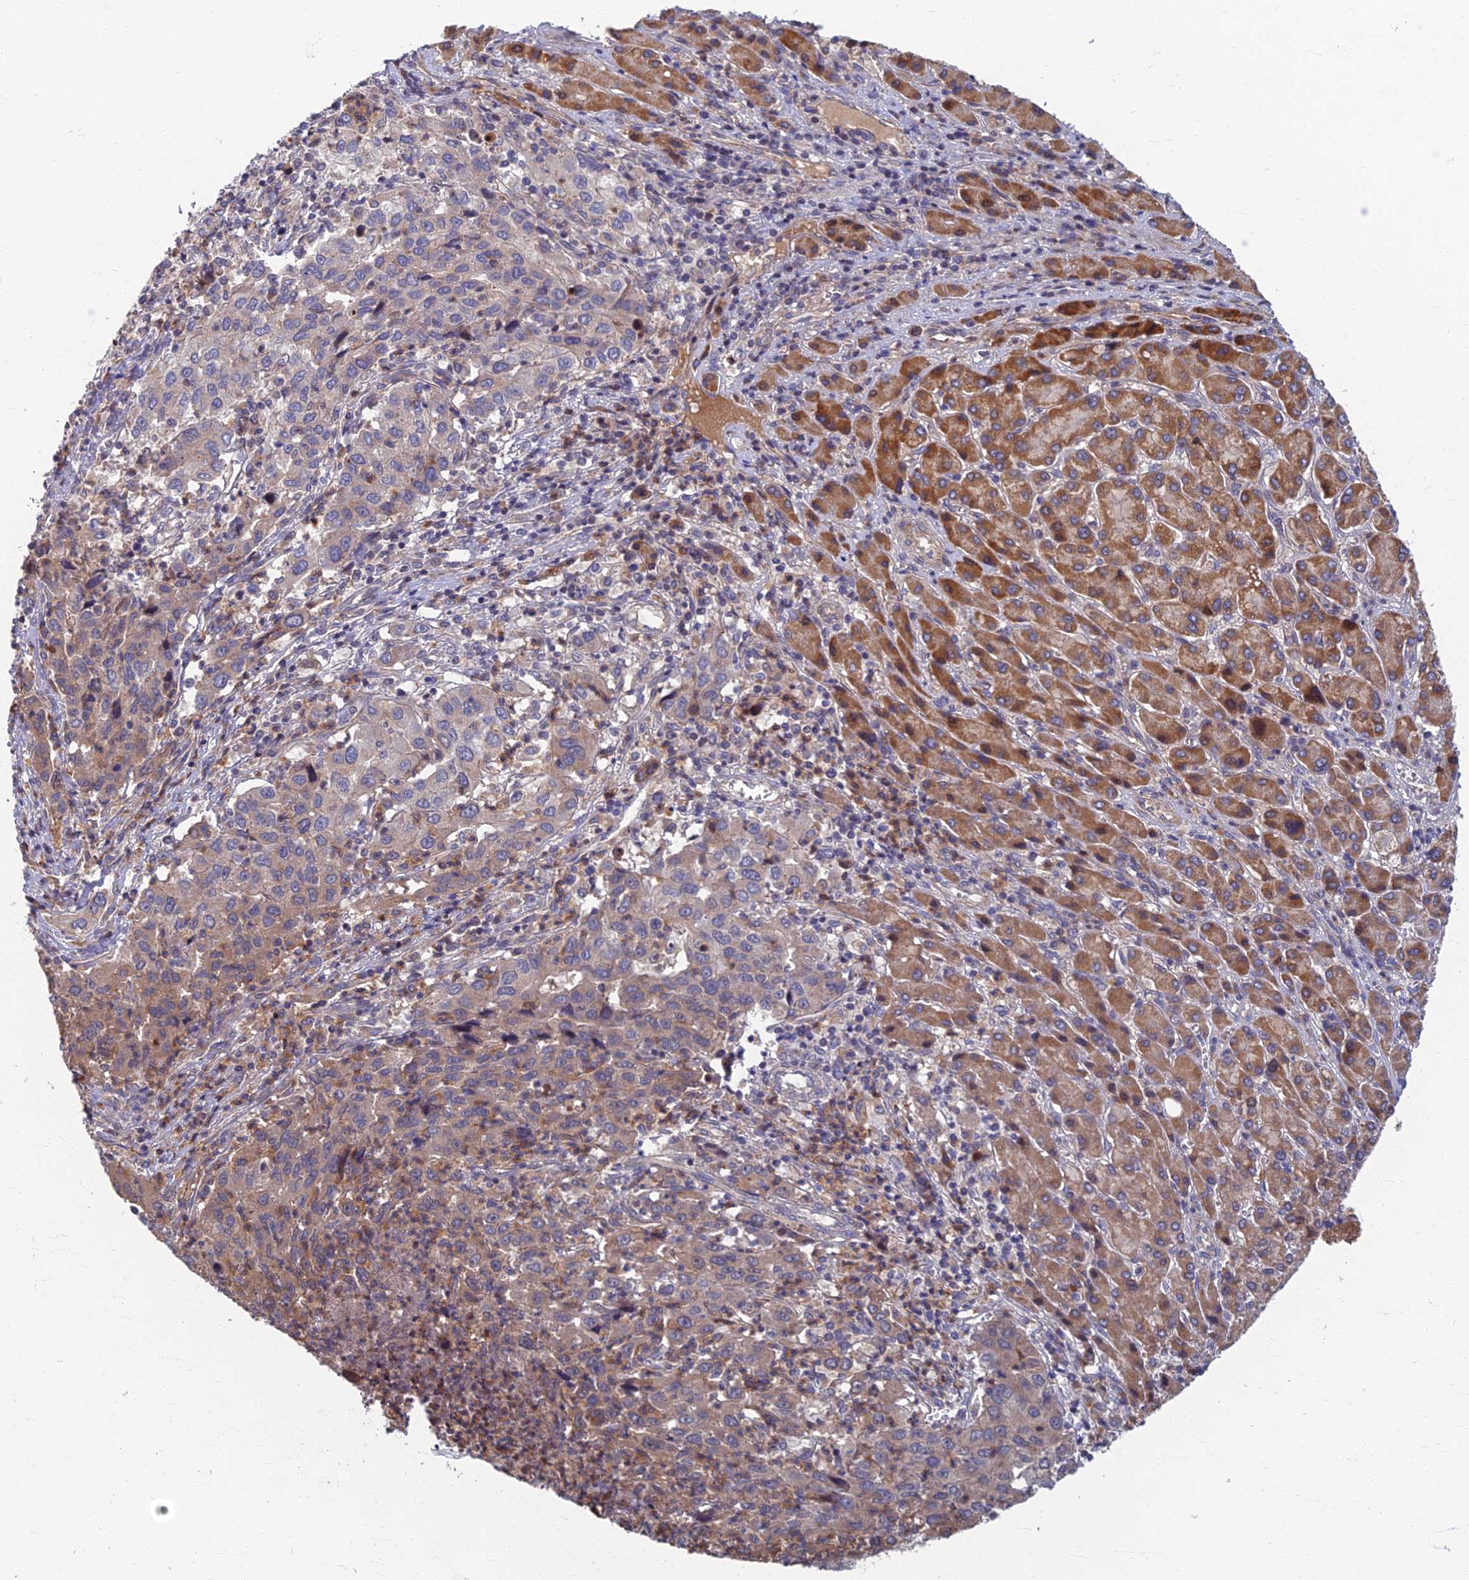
{"staining": {"intensity": "weak", "quantity": "25%-75%", "location": "cytoplasmic/membranous"}, "tissue": "liver cancer", "cell_type": "Tumor cells", "image_type": "cancer", "snomed": [{"axis": "morphology", "description": "Carcinoma, Hepatocellular, NOS"}, {"axis": "topography", "description": "Liver"}], "caption": "IHC histopathology image of neoplastic tissue: liver hepatocellular carcinoma stained using immunohistochemistry displays low levels of weak protein expression localized specifically in the cytoplasmic/membranous of tumor cells, appearing as a cytoplasmic/membranous brown color.", "gene": "SOGA1", "patient": {"sex": "male", "age": 63}}